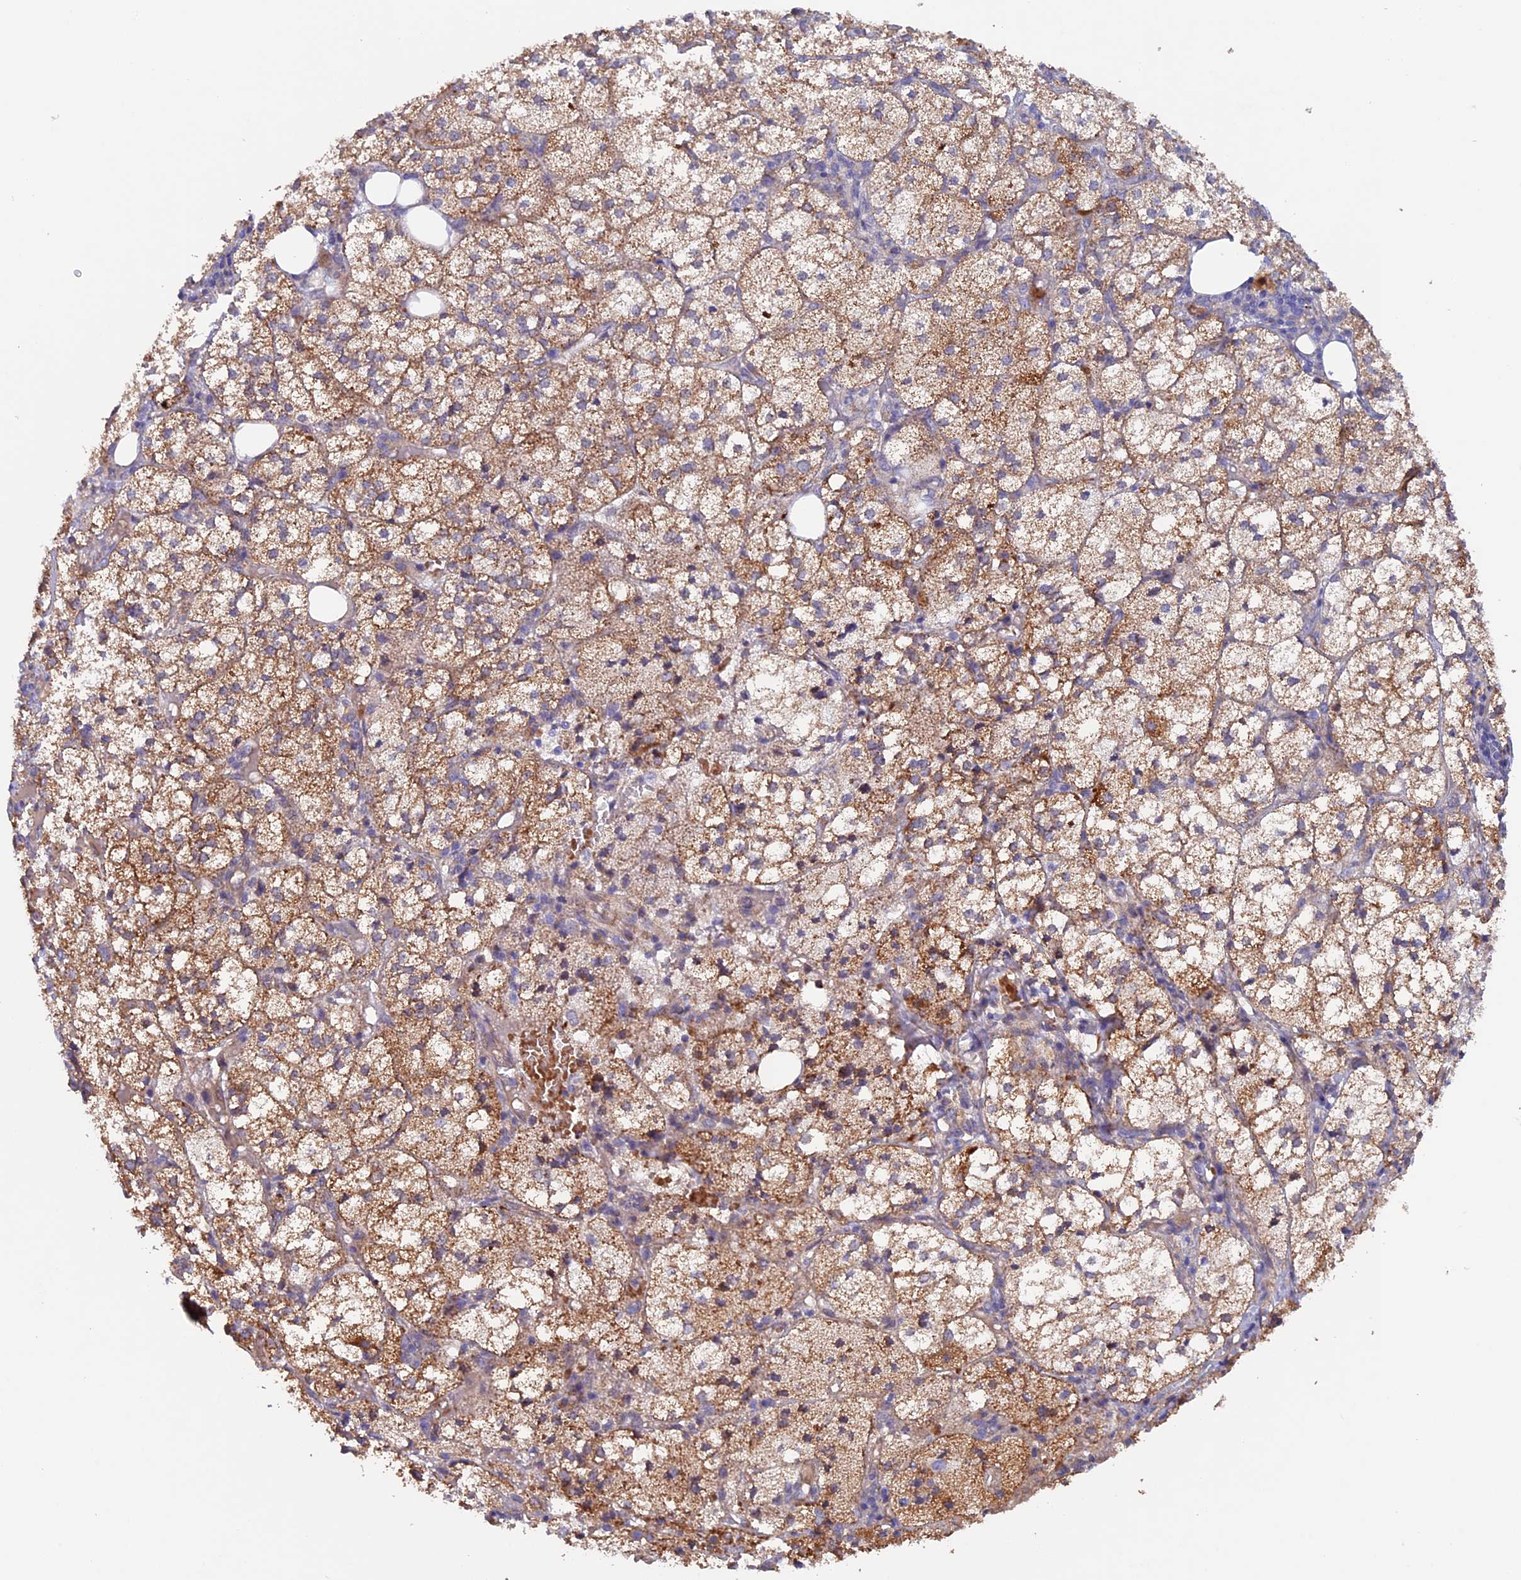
{"staining": {"intensity": "strong", "quantity": "25%-75%", "location": "cytoplasmic/membranous"}, "tissue": "adrenal gland", "cell_type": "Glandular cells", "image_type": "normal", "snomed": [{"axis": "morphology", "description": "Normal tissue, NOS"}, {"axis": "topography", "description": "Adrenal gland"}], "caption": "Immunohistochemistry (IHC) of benign human adrenal gland shows high levels of strong cytoplasmic/membranous expression in about 25%-75% of glandular cells.", "gene": "DUS3L", "patient": {"sex": "female", "age": 61}}